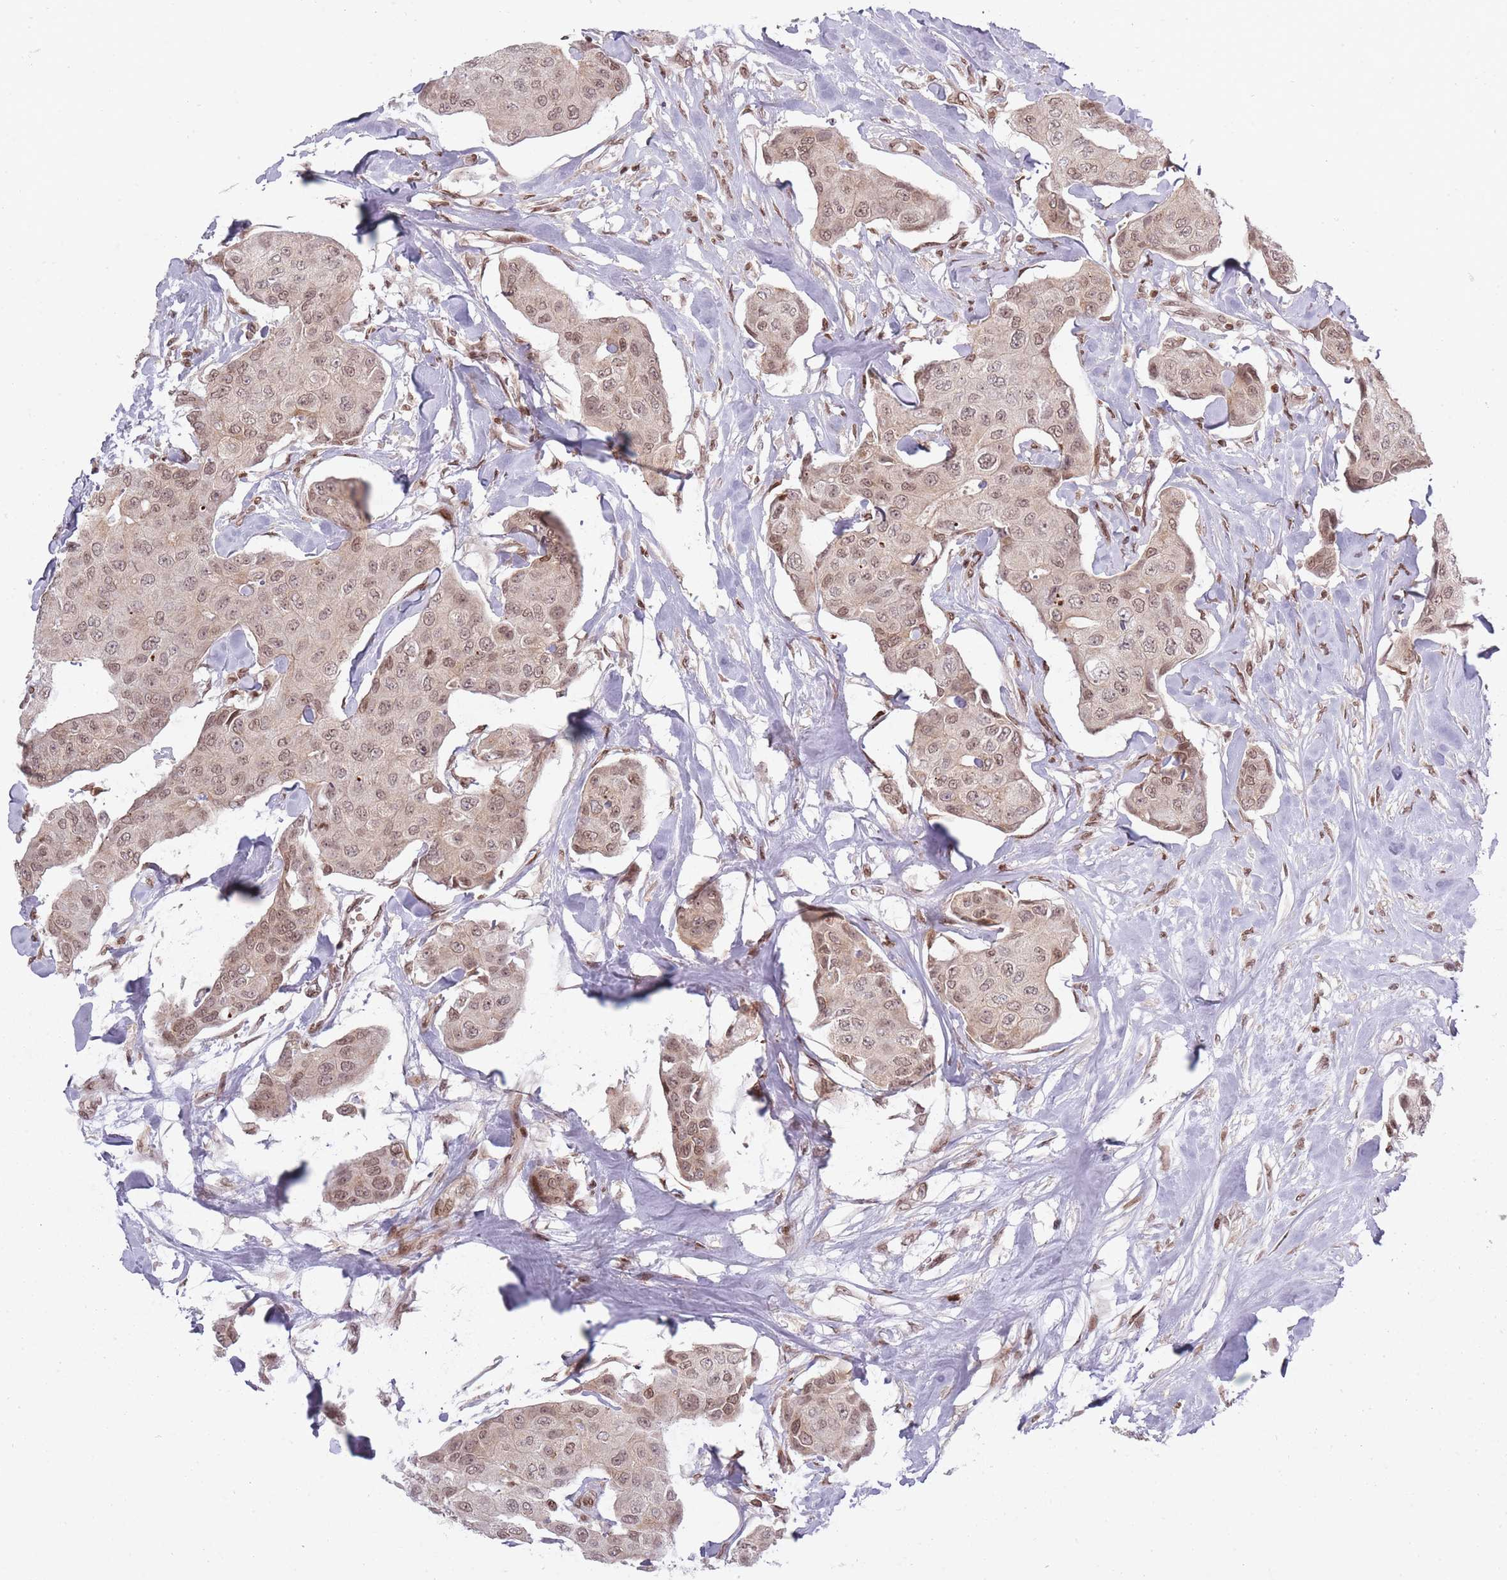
{"staining": {"intensity": "weak", "quantity": ">75%", "location": "cytoplasmic/membranous,nuclear"}, "tissue": "breast cancer", "cell_type": "Tumor cells", "image_type": "cancer", "snomed": [{"axis": "morphology", "description": "Duct carcinoma"}, {"axis": "topography", "description": "Breast"}, {"axis": "topography", "description": "Lymph node"}], "caption": "Immunohistochemistry image of human breast cancer stained for a protein (brown), which reveals low levels of weak cytoplasmic/membranous and nuclear expression in approximately >75% of tumor cells.", "gene": "TMC6", "patient": {"sex": "female", "age": 80}}